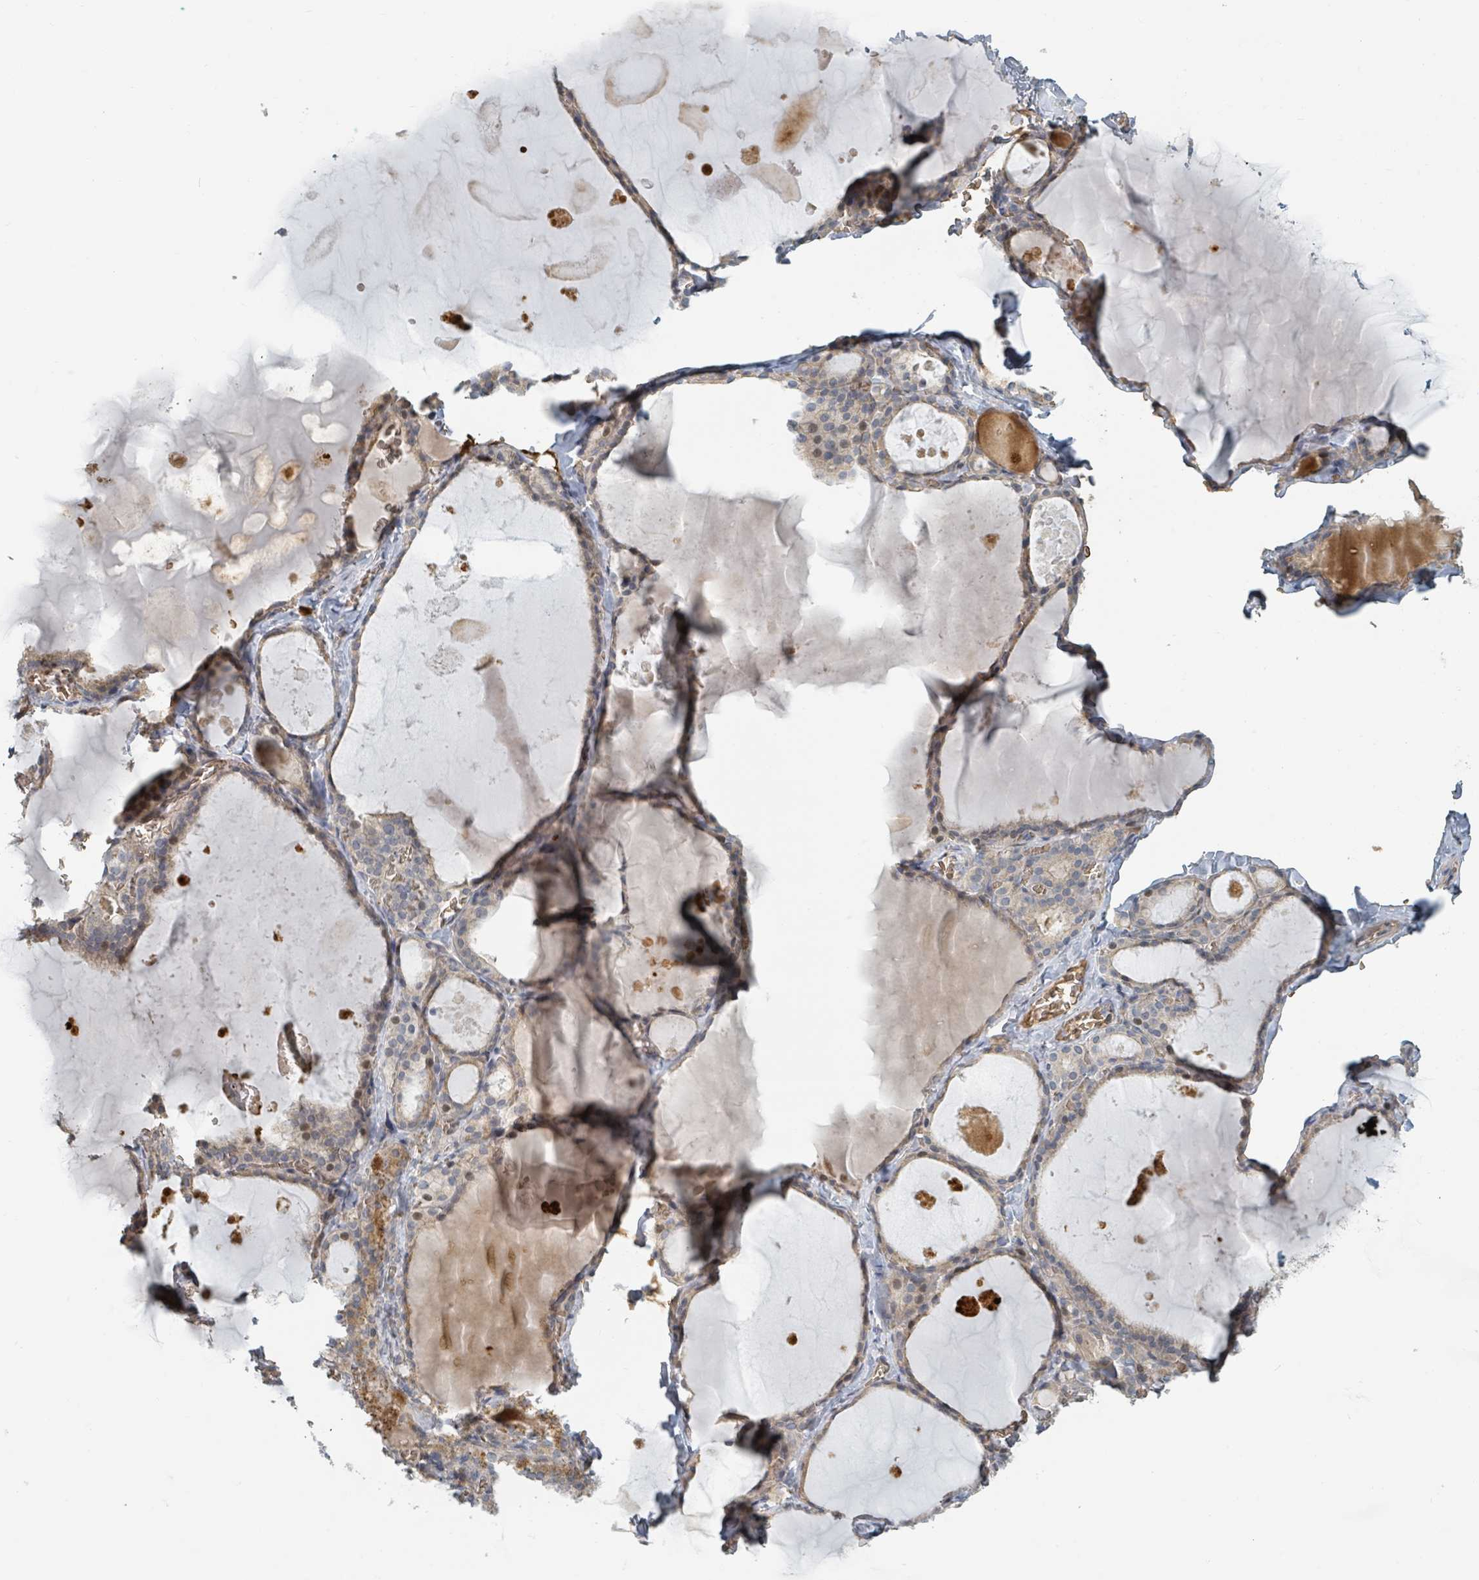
{"staining": {"intensity": "moderate", "quantity": "25%-75%", "location": "cytoplasmic/membranous"}, "tissue": "thyroid gland", "cell_type": "Glandular cells", "image_type": "normal", "snomed": [{"axis": "morphology", "description": "Normal tissue, NOS"}, {"axis": "topography", "description": "Thyroid gland"}], "caption": "A brown stain shows moderate cytoplasmic/membranous staining of a protein in glandular cells of unremarkable human thyroid gland.", "gene": "TRPC4AP", "patient": {"sex": "male", "age": 56}}